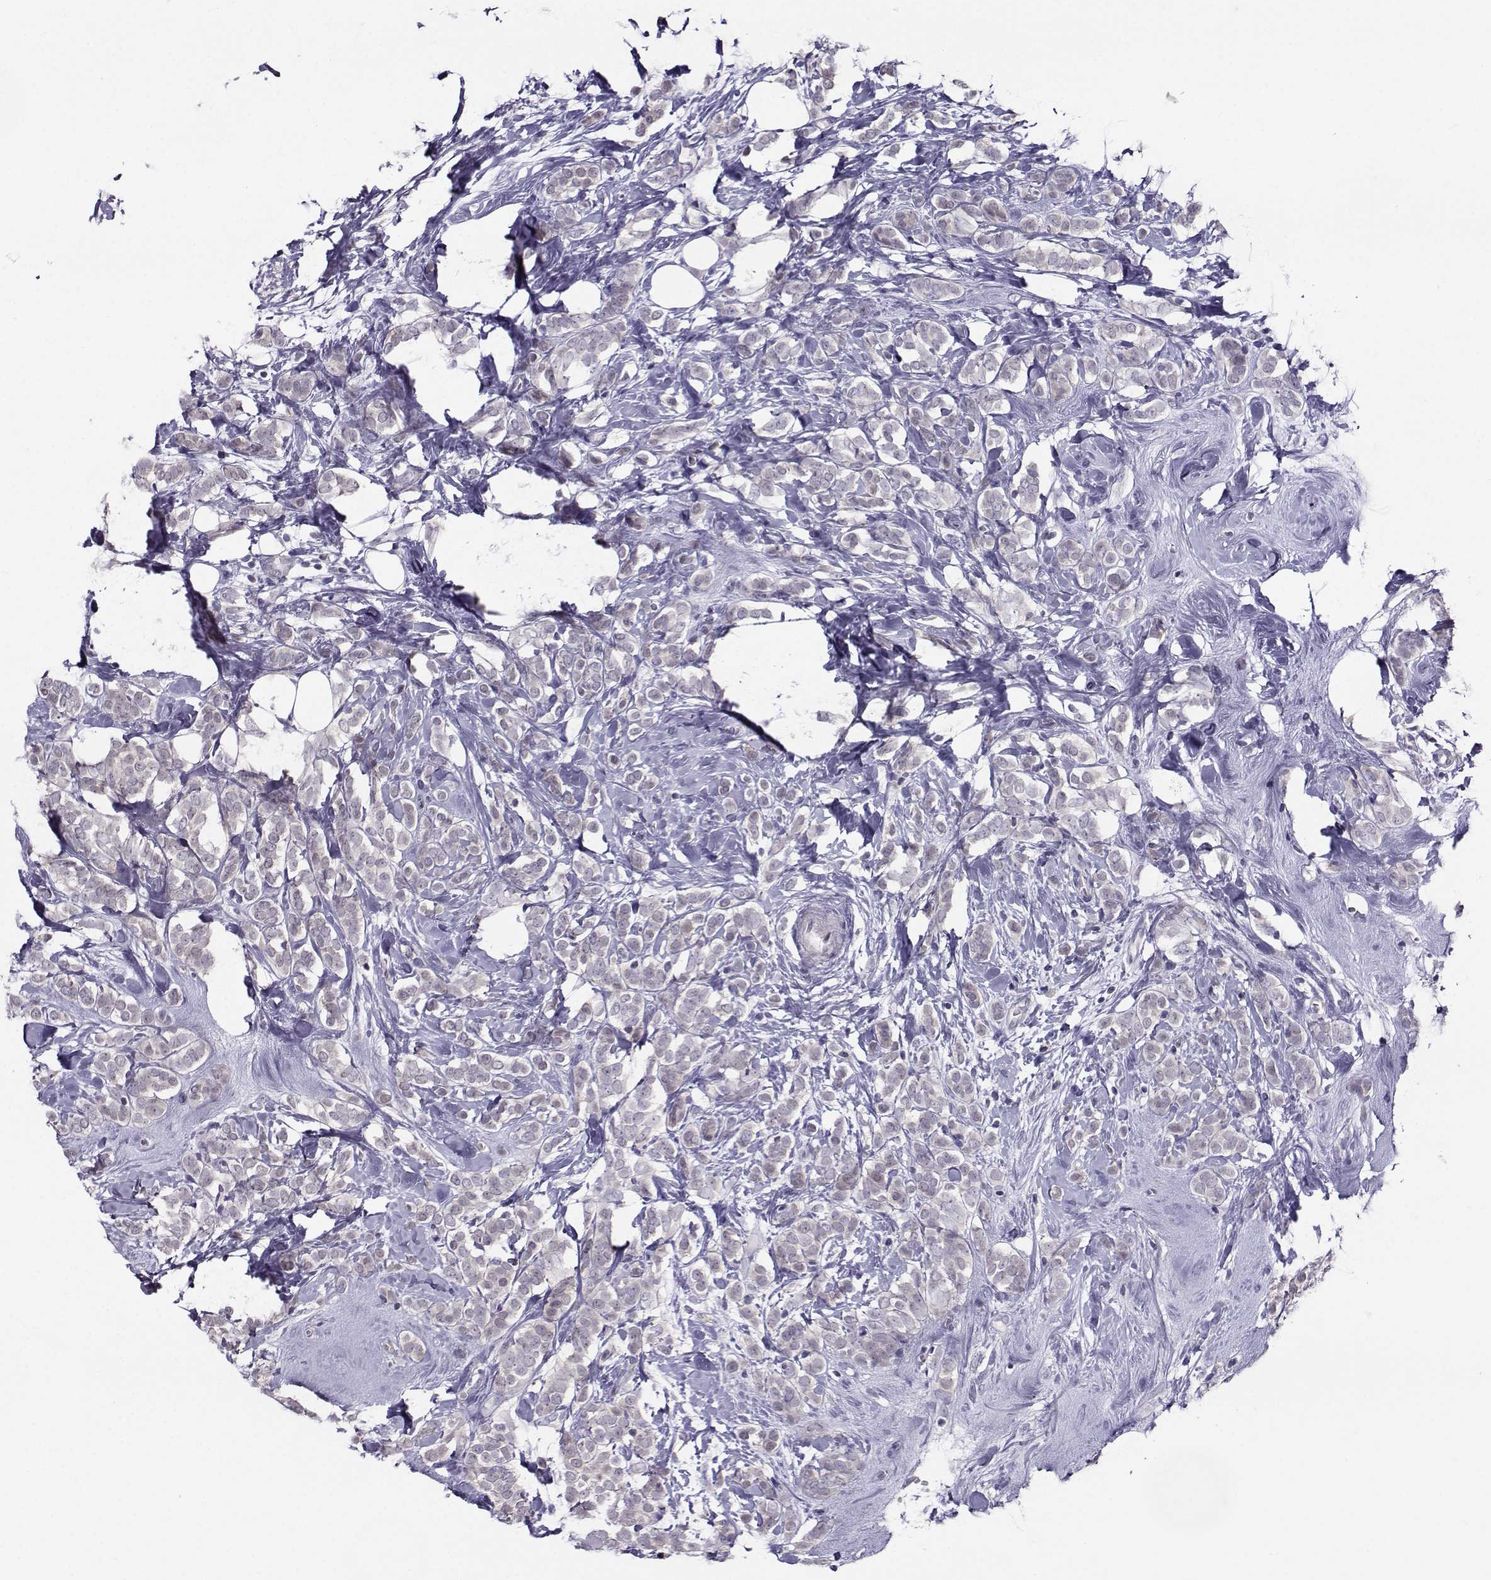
{"staining": {"intensity": "negative", "quantity": "none", "location": "none"}, "tissue": "breast cancer", "cell_type": "Tumor cells", "image_type": "cancer", "snomed": [{"axis": "morphology", "description": "Lobular carcinoma"}, {"axis": "topography", "description": "Breast"}], "caption": "A histopathology image of lobular carcinoma (breast) stained for a protein demonstrates no brown staining in tumor cells.", "gene": "PGK1", "patient": {"sex": "female", "age": 49}}